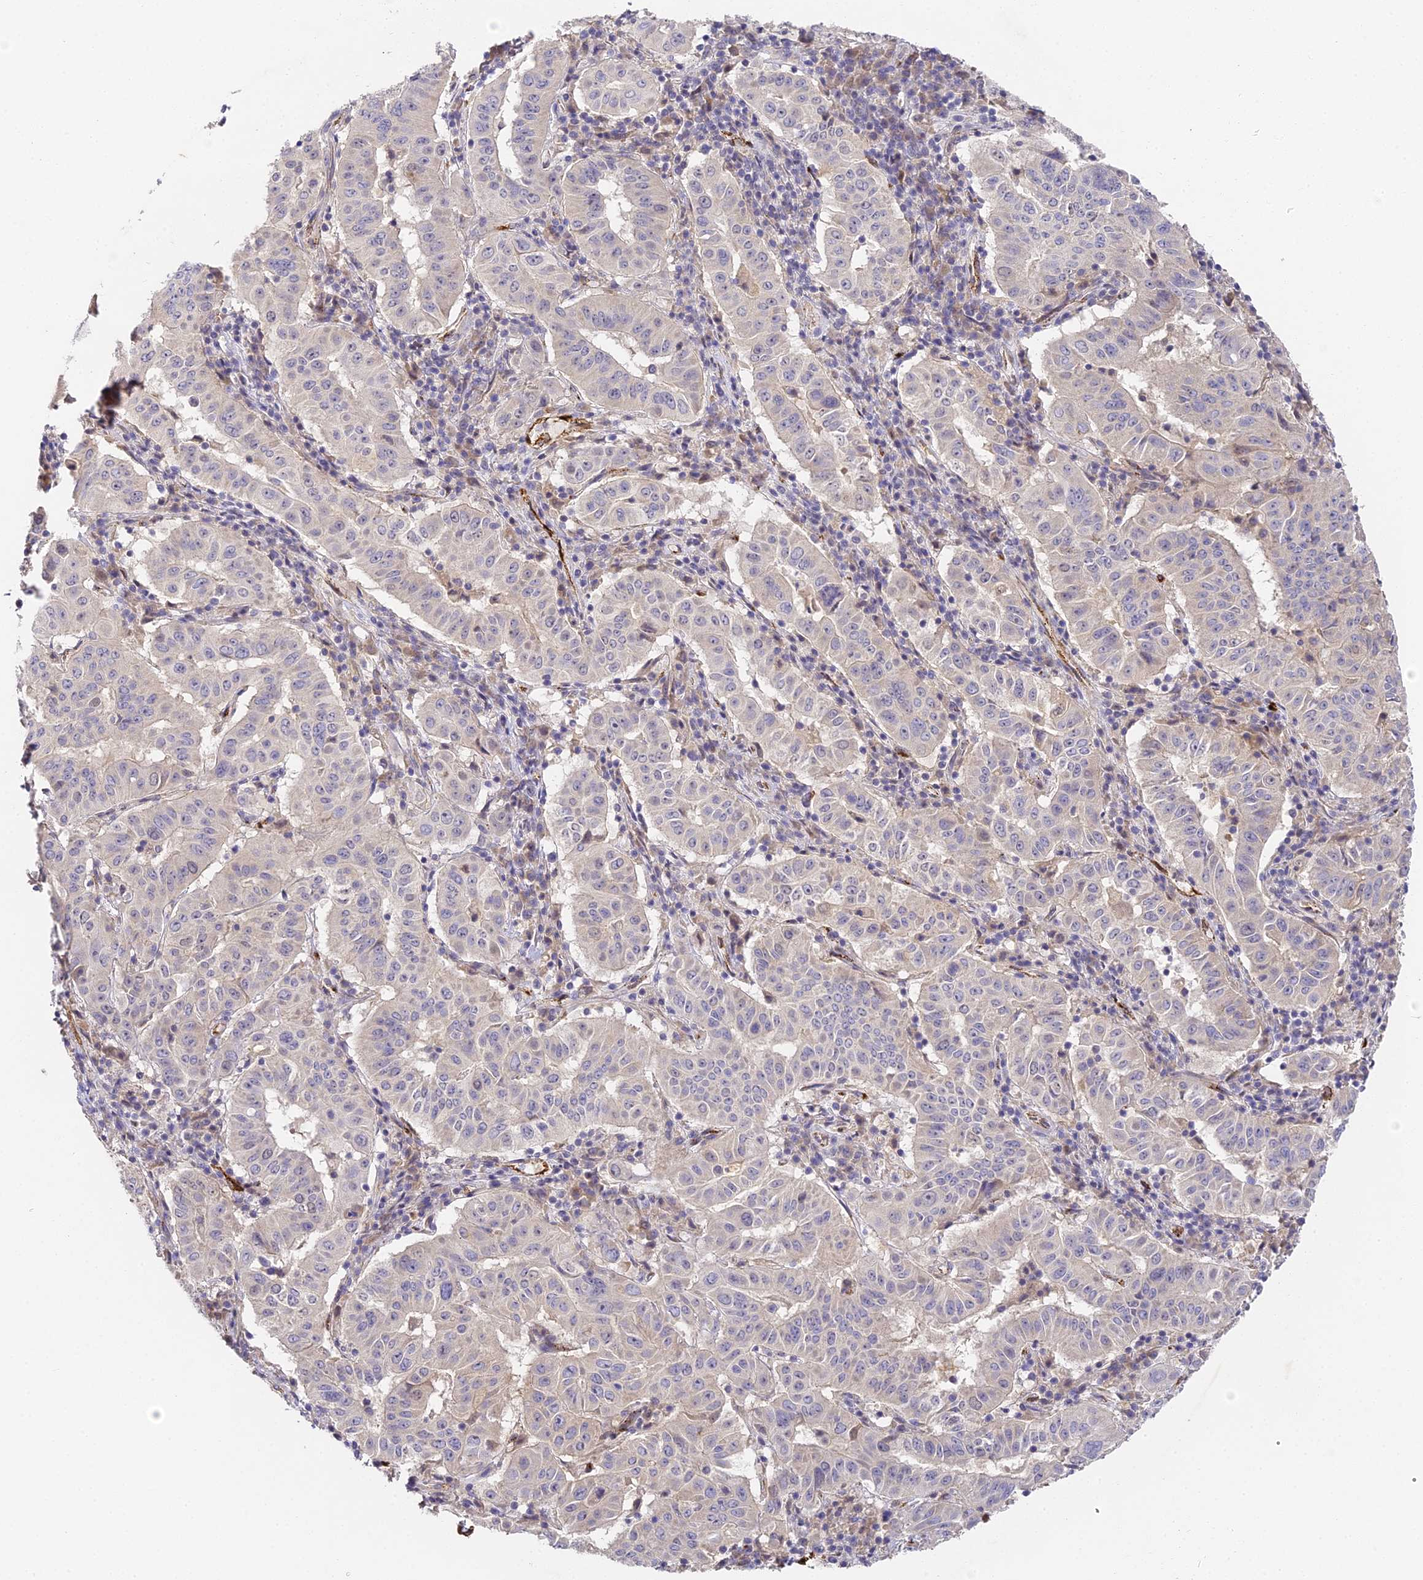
{"staining": {"intensity": "negative", "quantity": "none", "location": "none"}, "tissue": "pancreatic cancer", "cell_type": "Tumor cells", "image_type": "cancer", "snomed": [{"axis": "morphology", "description": "Adenocarcinoma, NOS"}, {"axis": "topography", "description": "Pancreas"}], "caption": "Histopathology image shows no protein positivity in tumor cells of pancreatic adenocarcinoma tissue.", "gene": "DNAAF10", "patient": {"sex": "male", "age": 63}}